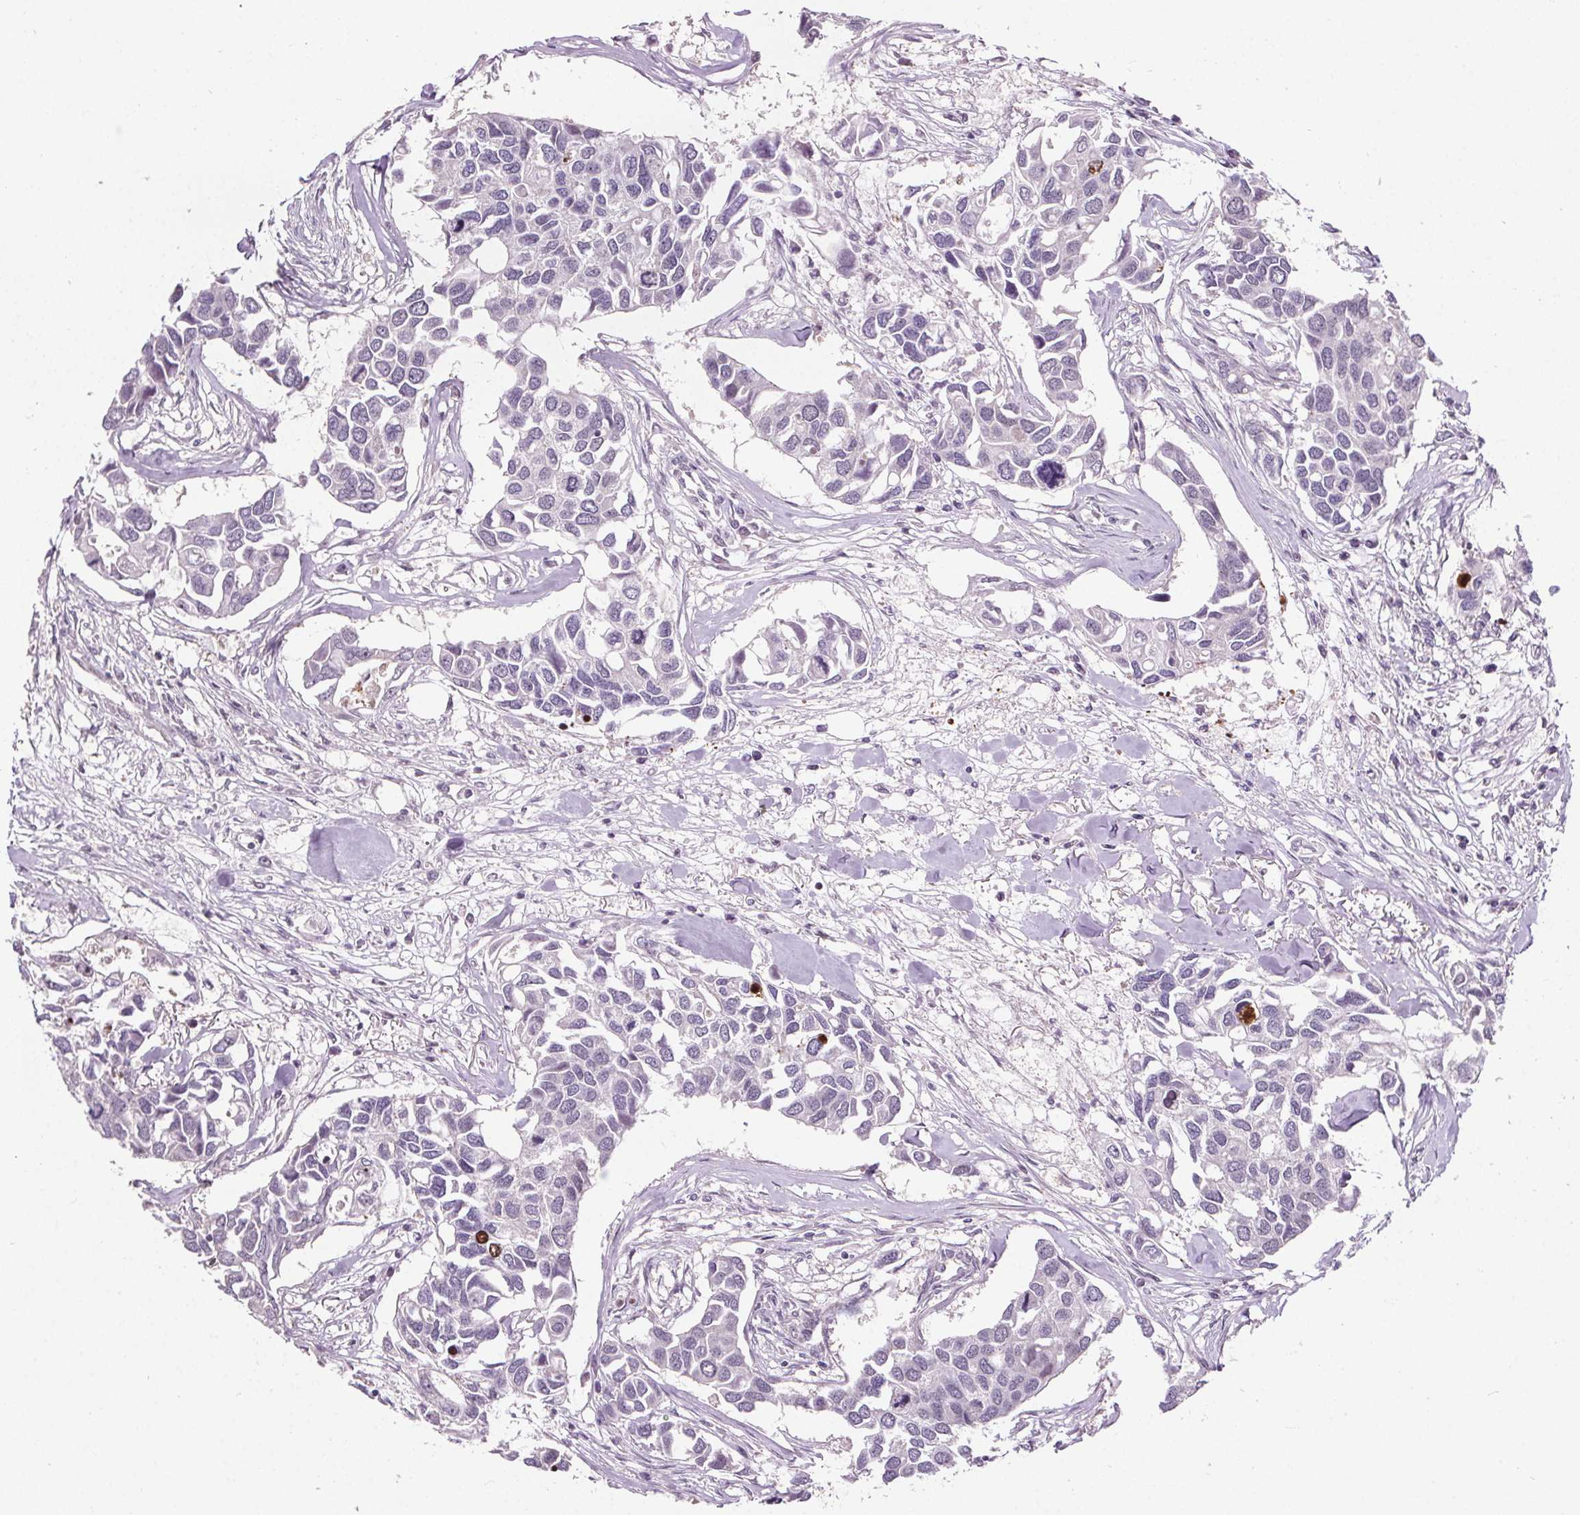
{"staining": {"intensity": "negative", "quantity": "none", "location": "none"}, "tissue": "breast cancer", "cell_type": "Tumor cells", "image_type": "cancer", "snomed": [{"axis": "morphology", "description": "Duct carcinoma"}, {"axis": "topography", "description": "Breast"}], "caption": "IHC histopathology image of neoplastic tissue: breast cancer stained with DAB (3,3'-diaminobenzidine) displays no significant protein staining in tumor cells.", "gene": "SUCLA2", "patient": {"sex": "female", "age": 83}}